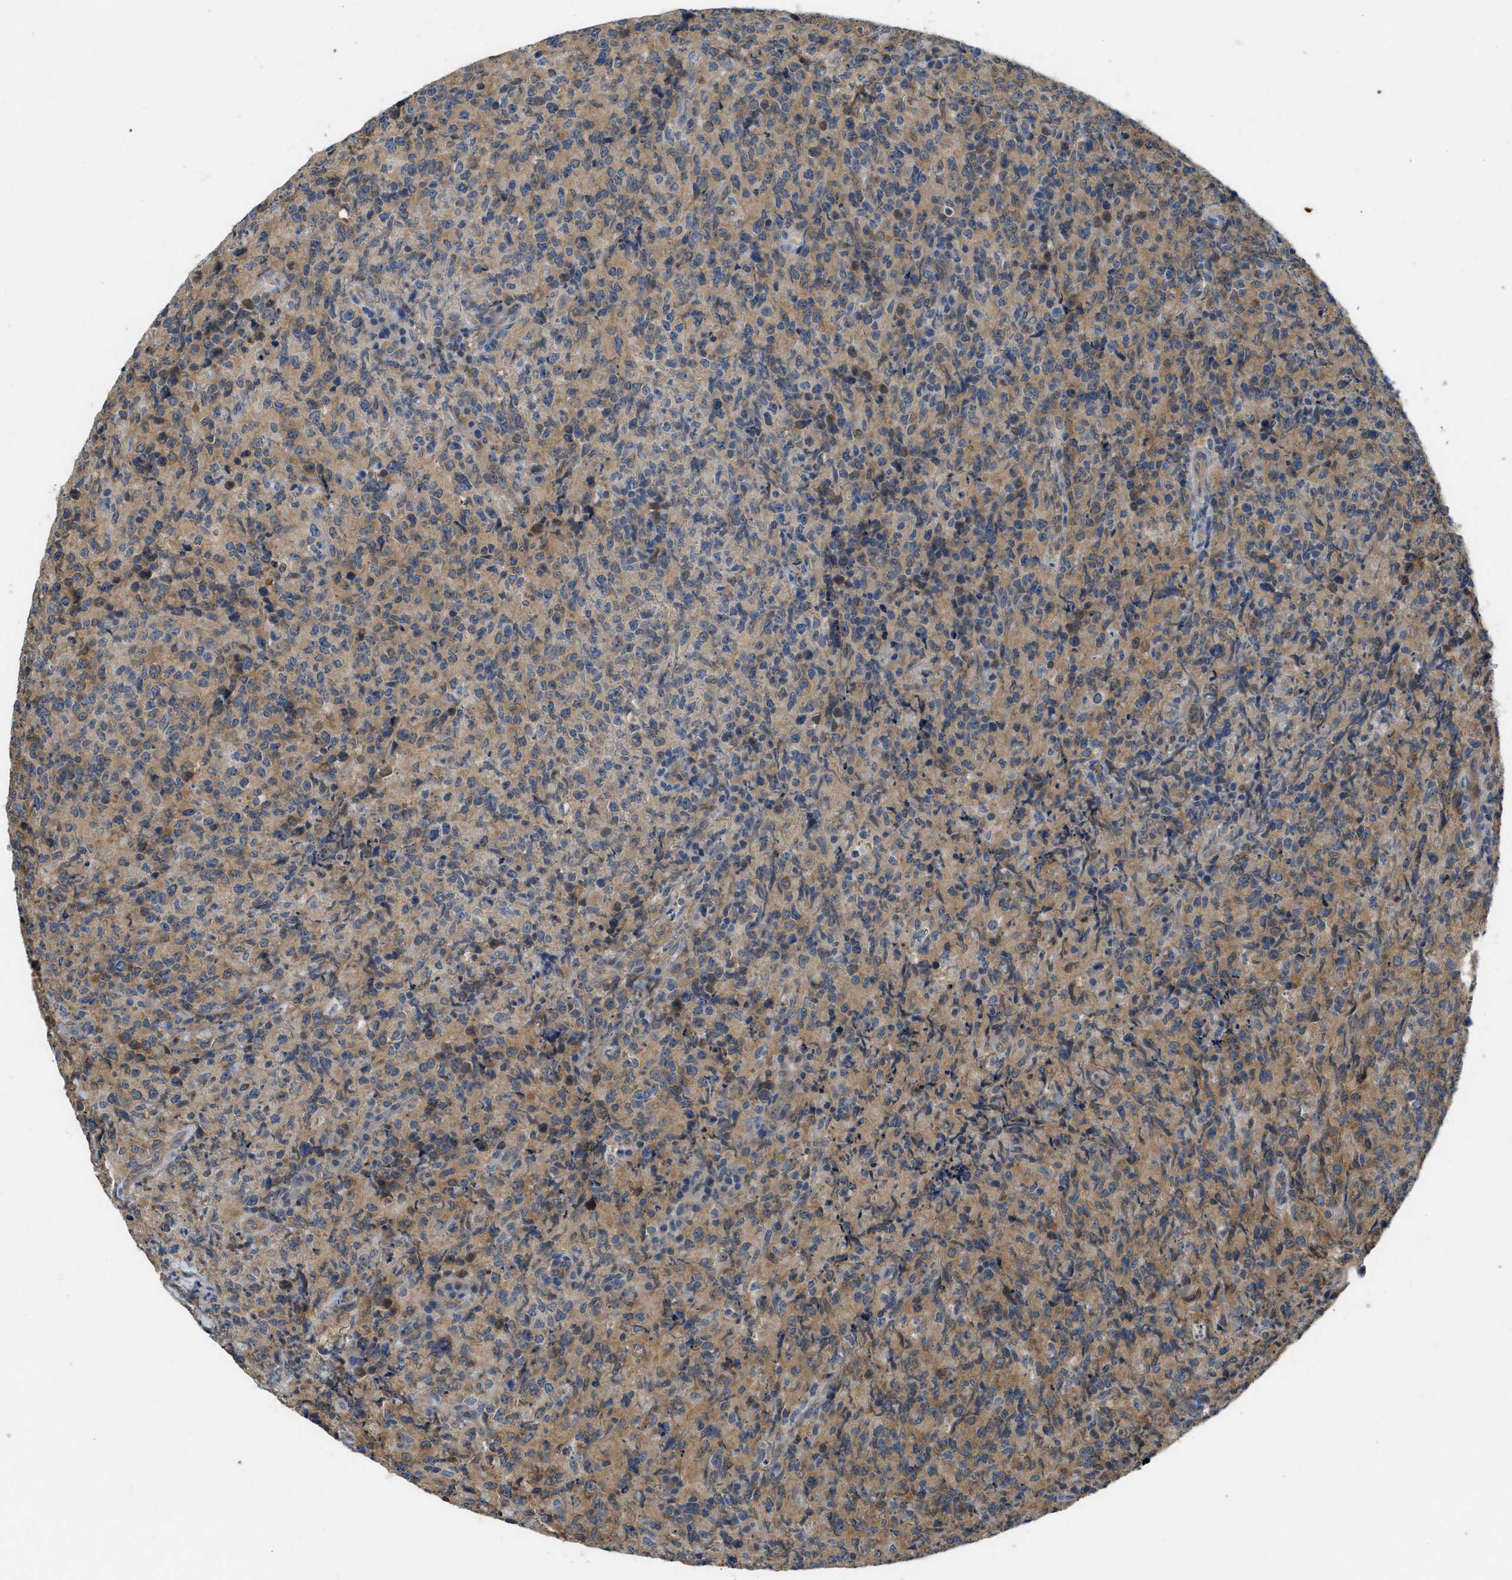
{"staining": {"intensity": "moderate", "quantity": "25%-75%", "location": "cytoplasmic/membranous"}, "tissue": "lymphoma", "cell_type": "Tumor cells", "image_type": "cancer", "snomed": [{"axis": "morphology", "description": "Malignant lymphoma, non-Hodgkin's type, High grade"}, {"axis": "topography", "description": "Tonsil"}], "caption": "Protein positivity by IHC reveals moderate cytoplasmic/membranous expression in about 25%-75% of tumor cells in lymphoma.", "gene": "PPP3CA", "patient": {"sex": "female", "age": 36}}